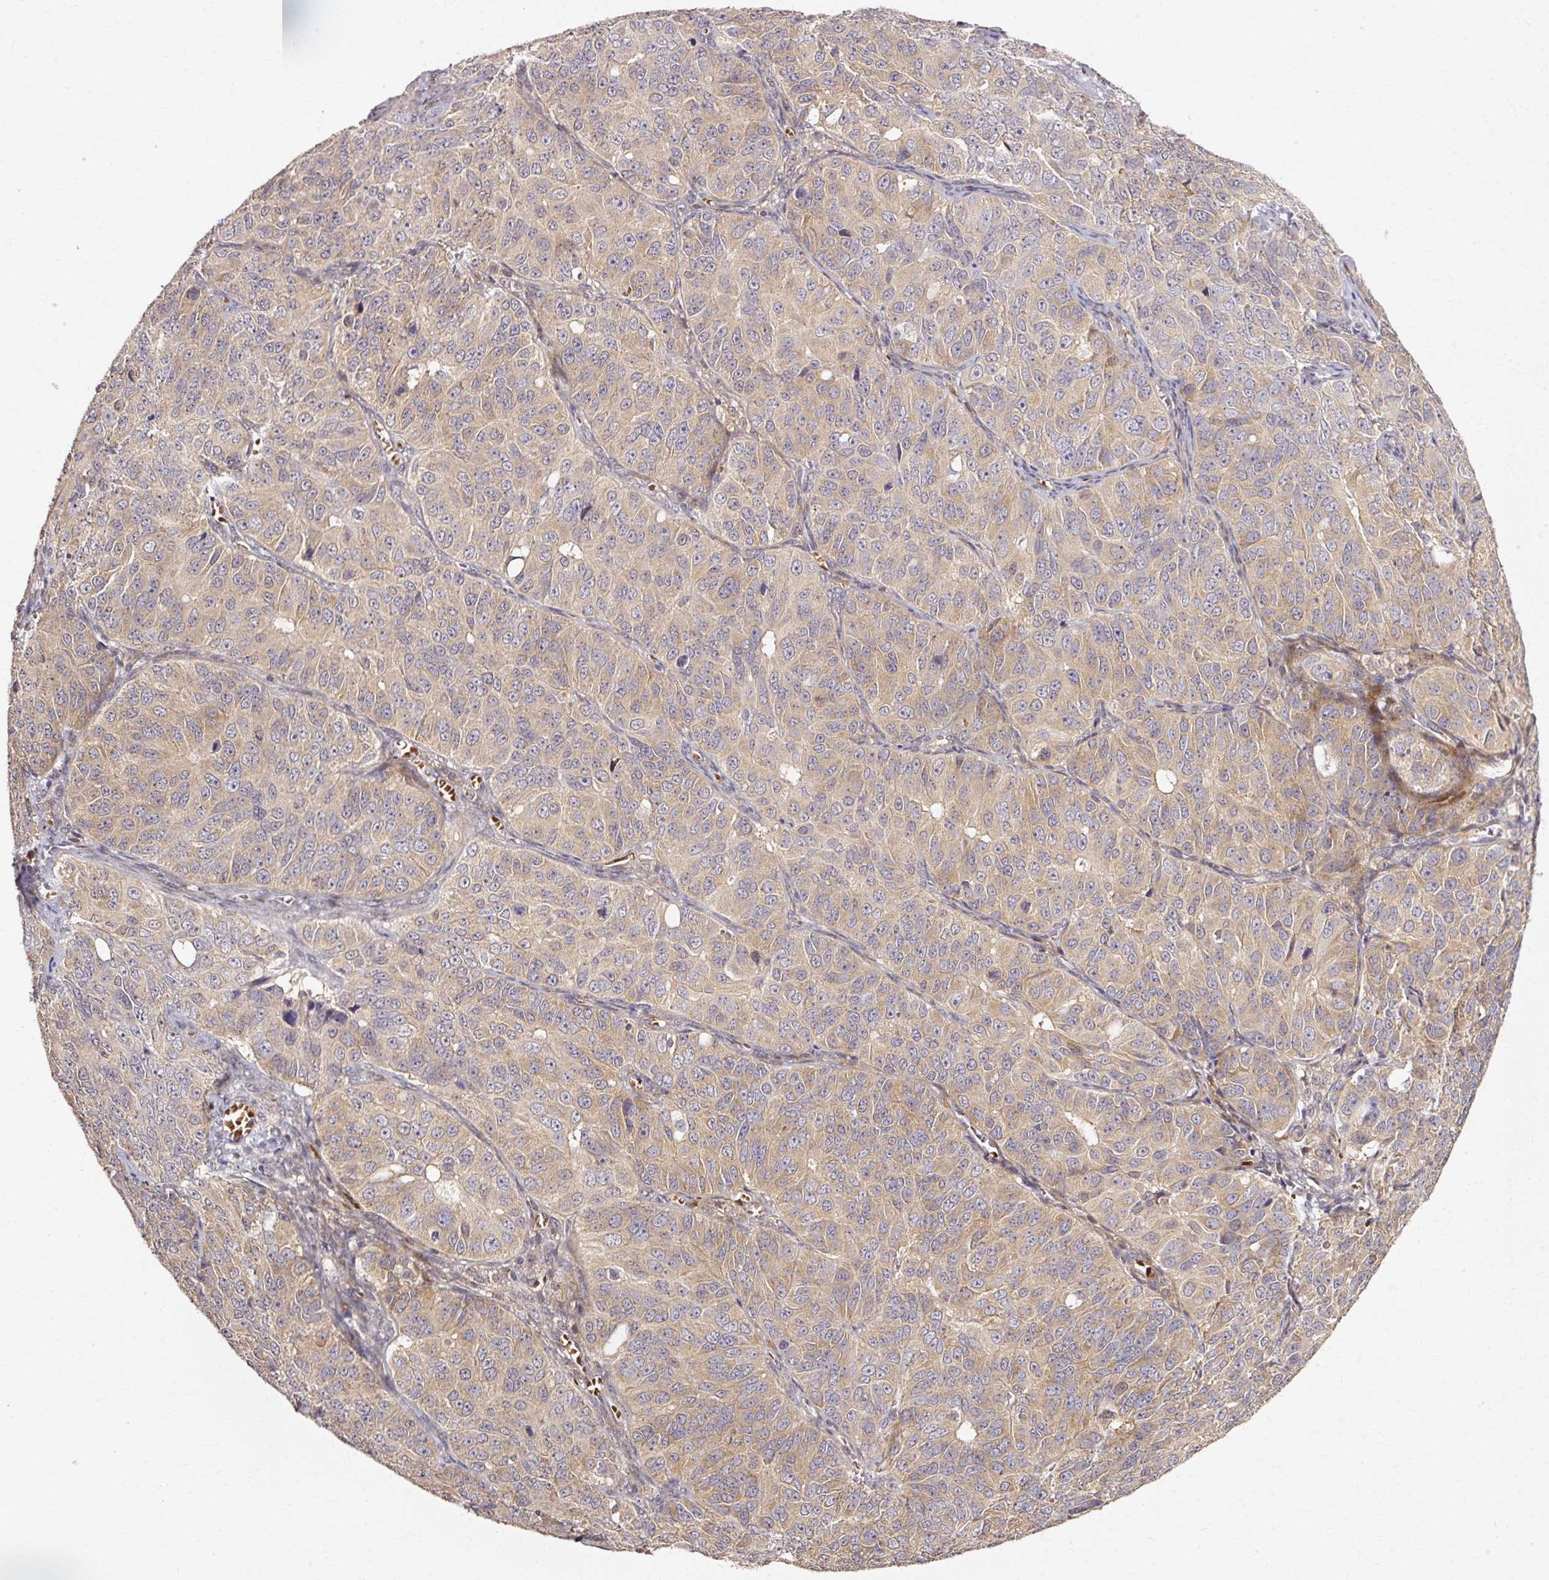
{"staining": {"intensity": "weak", "quantity": "25%-75%", "location": "cytoplasmic/membranous"}, "tissue": "ovarian cancer", "cell_type": "Tumor cells", "image_type": "cancer", "snomed": [{"axis": "morphology", "description": "Carcinoma, endometroid"}, {"axis": "topography", "description": "Ovary"}], "caption": "A low amount of weak cytoplasmic/membranous staining is identified in about 25%-75% of tumor cells in ovarian endometroid carcinoma tissue. (Brightfield microscopy of DAB IHC at high magnification).", "gene": "RGPD5", "patient": {"sex": "female", "age": 51}}